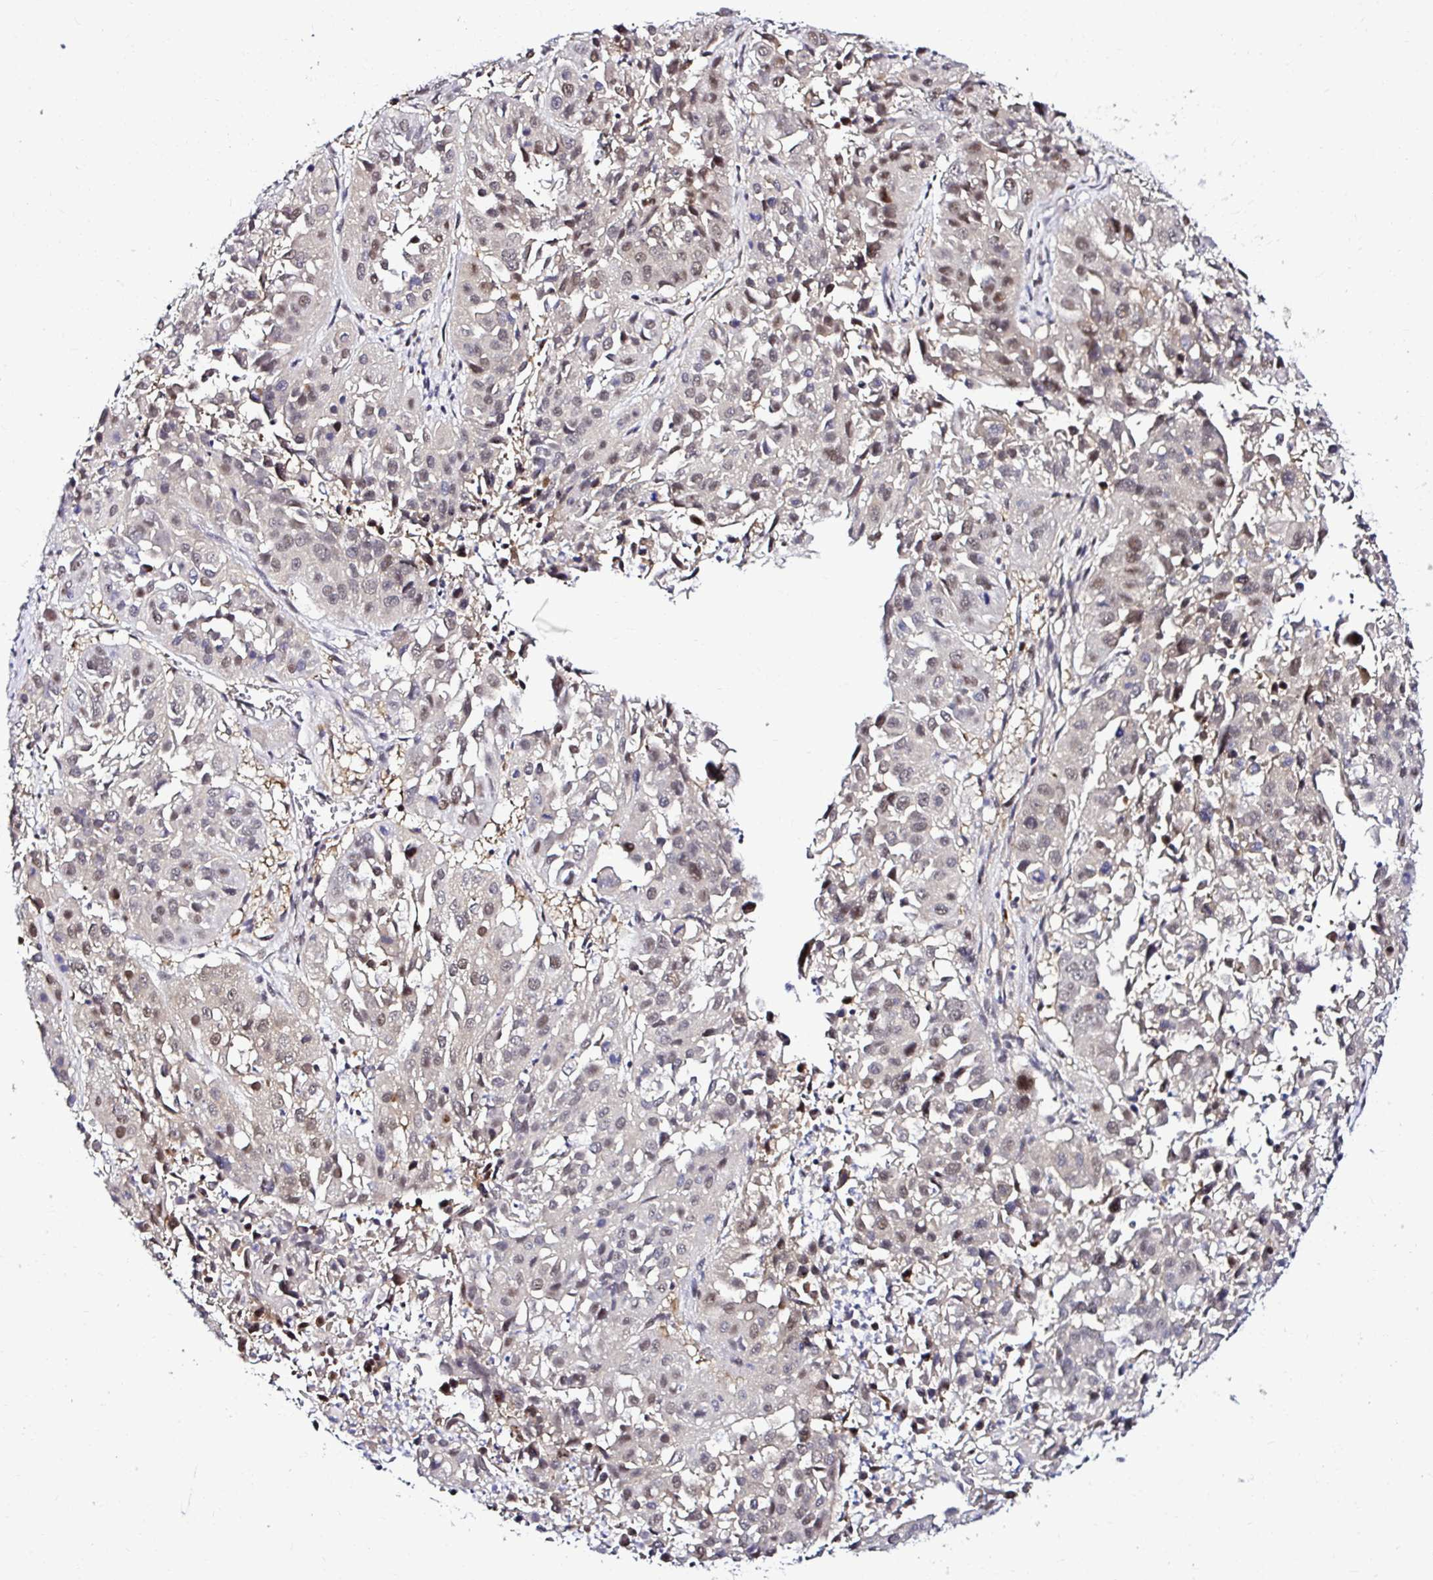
{"staining": {"intensity": "moderate", "quantity": "25%-75%", "location": "nuclear"}, "tissue": "lung cancer", "cell_type": "Tumor cells", "image_type": "cancer", "snomed": [{"axis": "morphology", "description": "Squamous cell carcinoma, NOS"}, {"axis": "topography", "description": "Lung"}], "caption": "Immunohistochemical staining of human lung squamous cell carcinoma displays moderate nuclear protein positivity in approximately 25%-75% of tumor cells. The staining was performed using DAB to visualize the protein expression in brown, while the nuclei were stained in blue with hematoxylin (Magnification: 20x).", "gene": "PSMD3", "patient": {"sex": "female", "age": 61}}